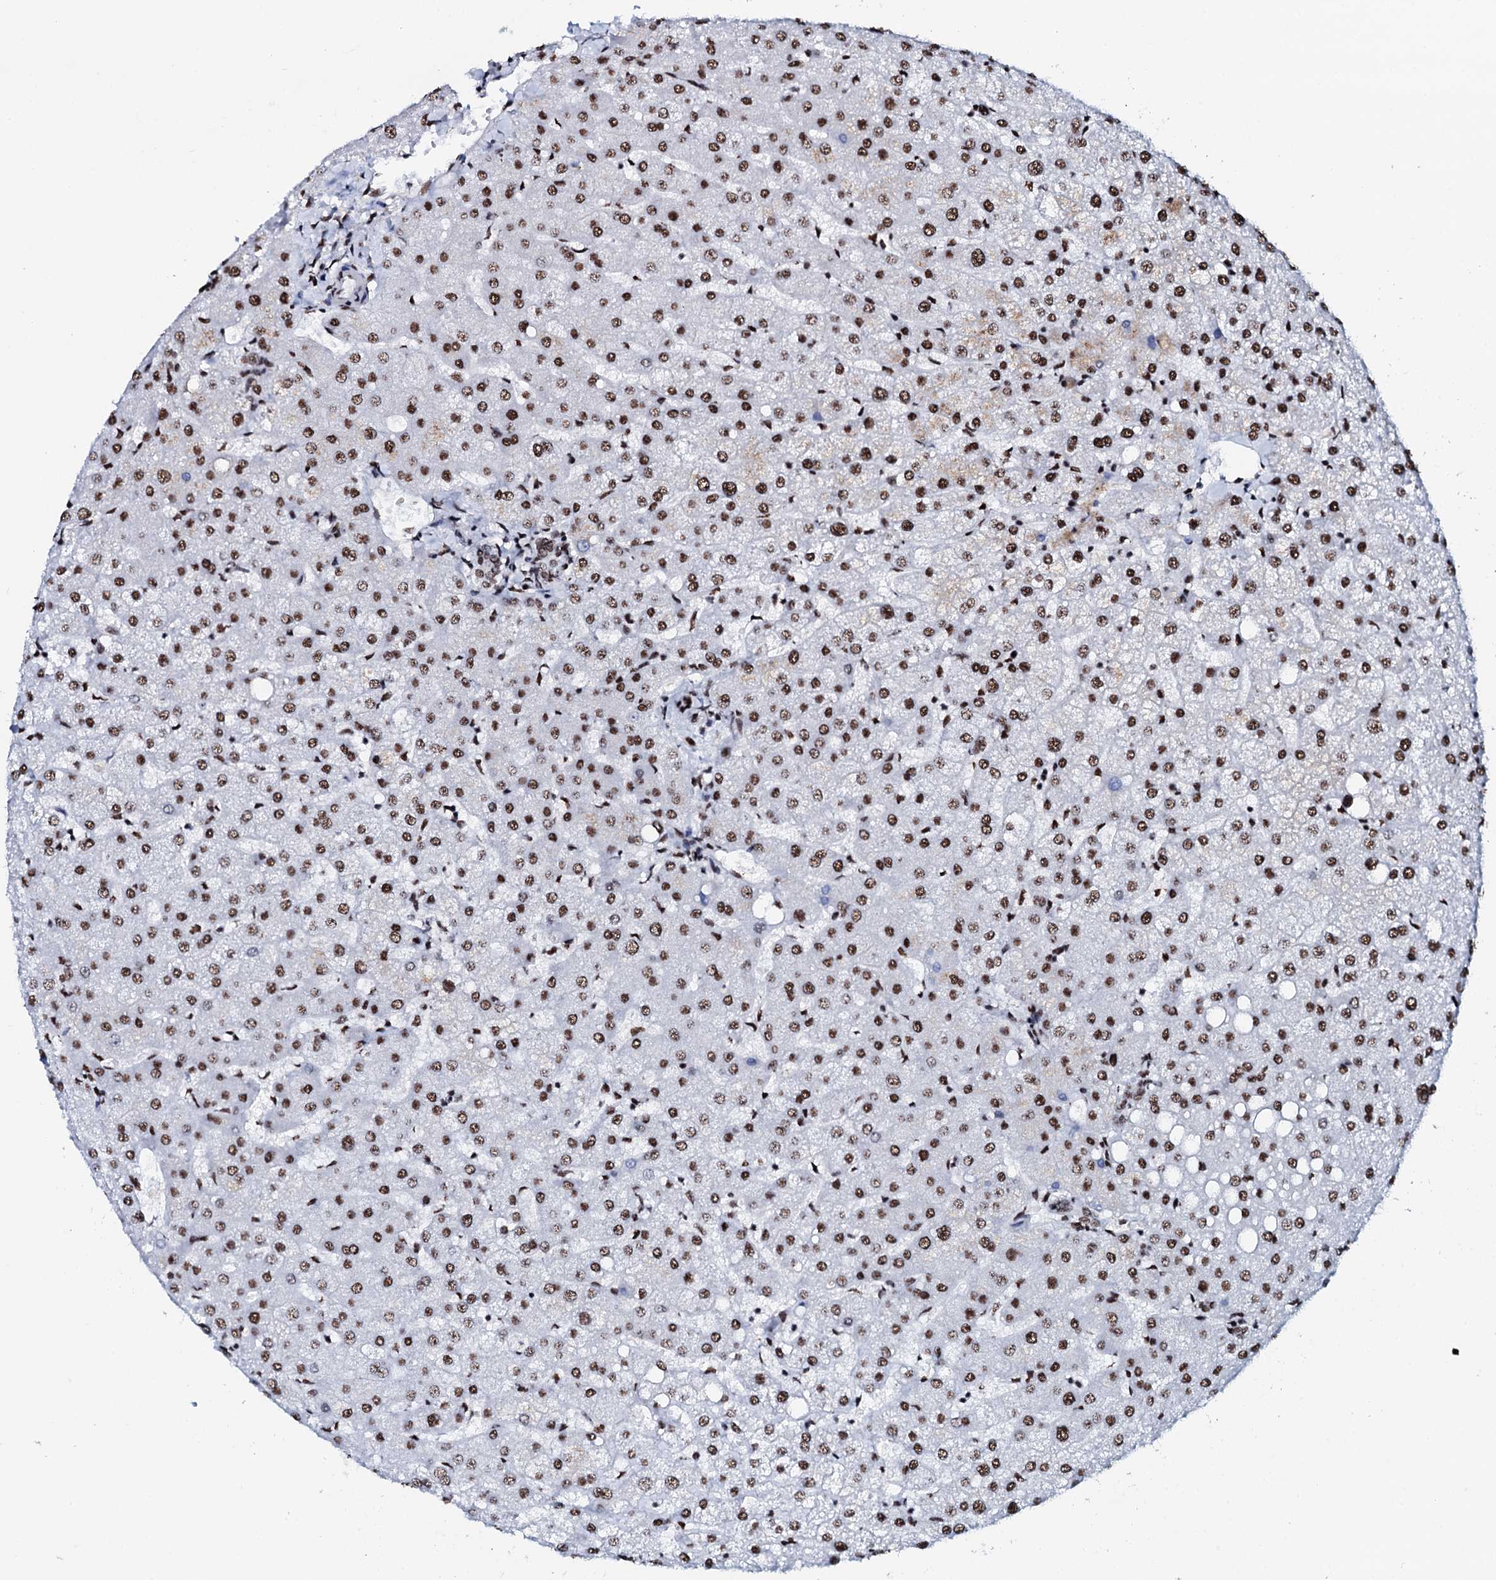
{"staining": {"intensity": "moderate", "quantity": ">75%", "location": "nuclear"}, "tissue": "liver", "cell_type": "Cholangiocytes", "image_type": "normal", "snomed": [{"axis": "morphology", "description": "Normal tissue, NOS"}, {"axis": "topography", "description": "Liver"}], "caption": "Immunohistochemical staining of unremarkable human liver displays moderate nuclear protein staining in about >75% of cholangiocytes. The staining is performed using DAB (3,3'-diaminobenzidine) brown chromogen to label protein expression. The nuclei are counter-stained blue using hematoxylin.", "gene": "NKAPD1", "patient": {"sex": "female", "age": 54}}